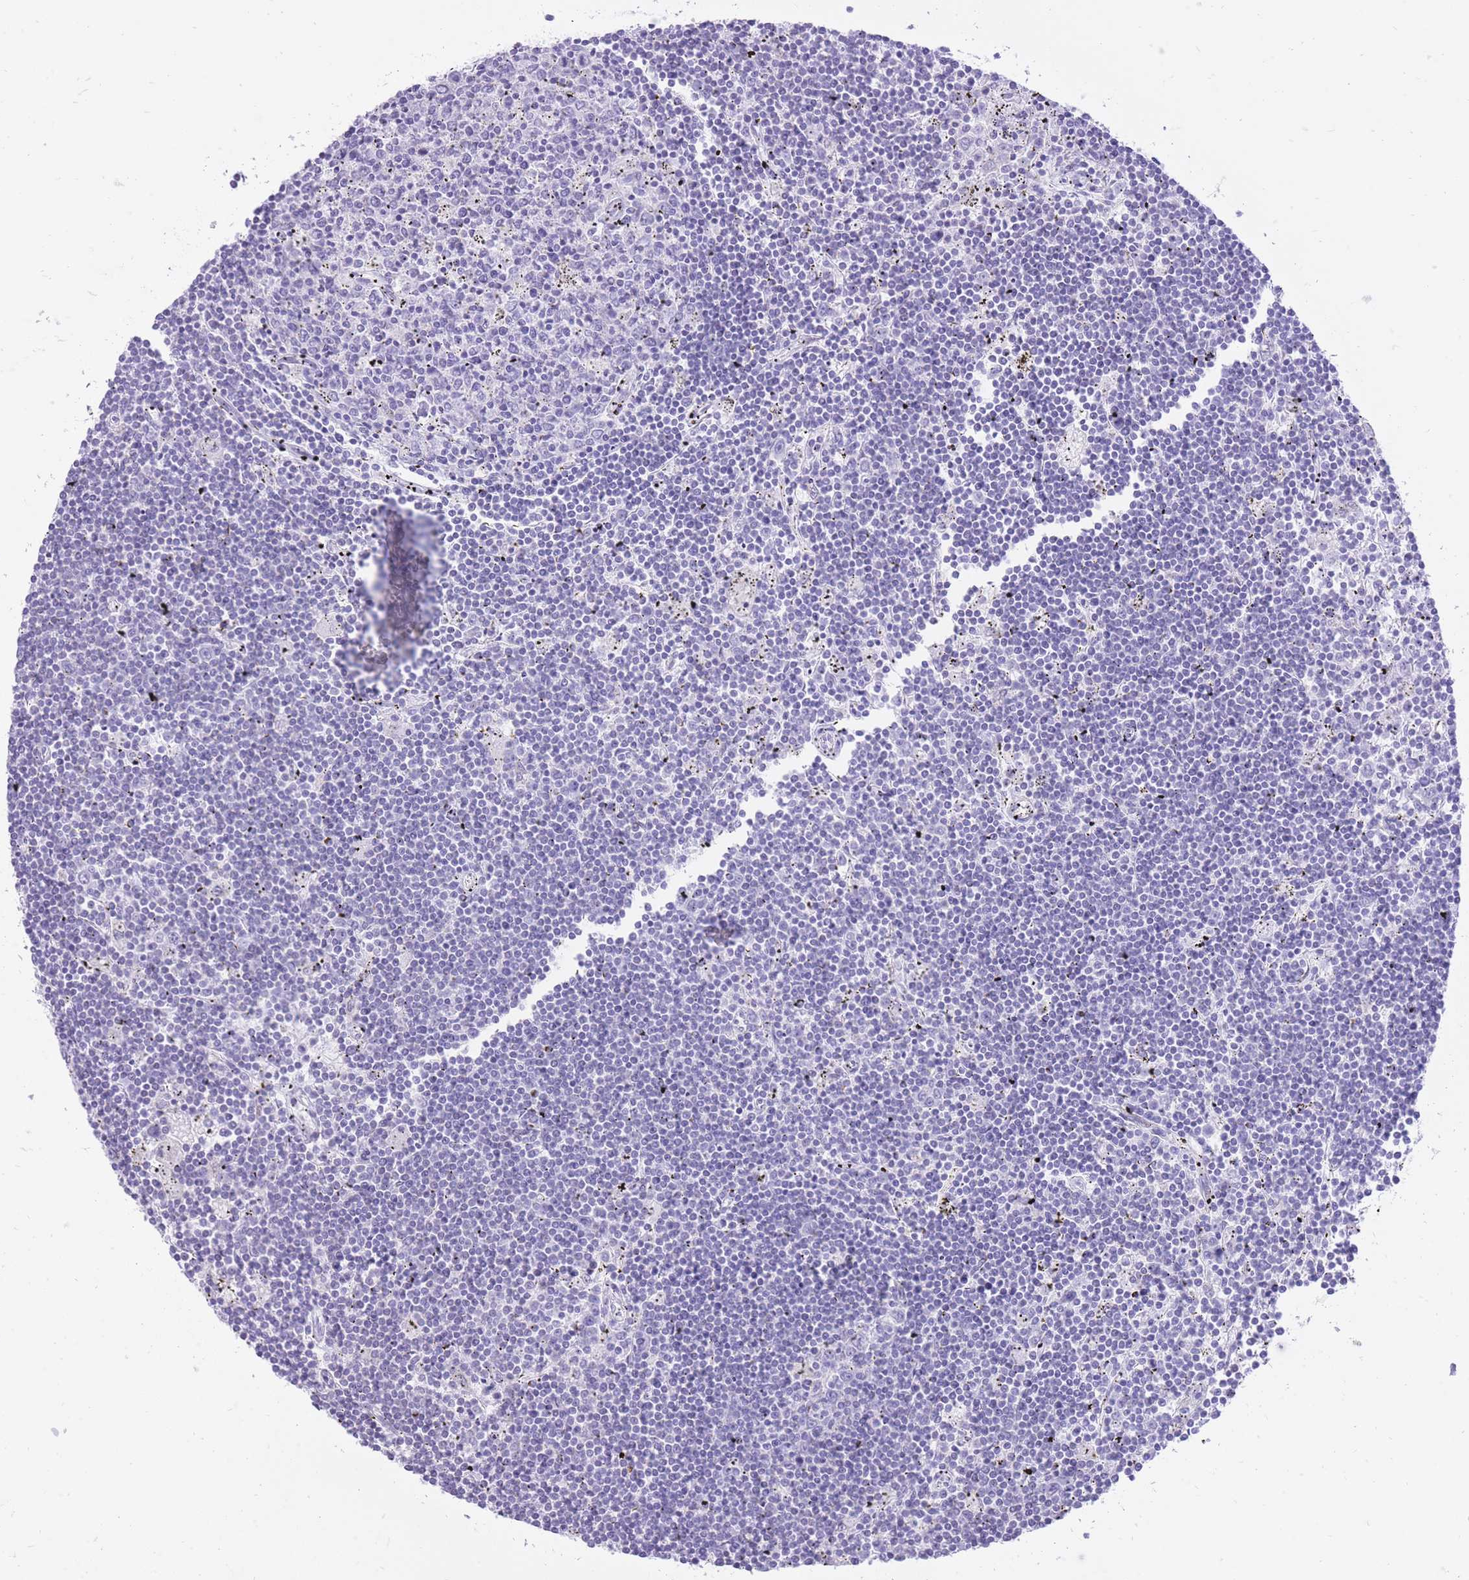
{"staining": {"intensity": "negative", "quantity": "none", "location": "none"}, "tissue": "lymphoma", "cell_type": "Tumor cells", "image_type": "cancer", "snomed": [{"axis": "morphology", "description": "Malignant lymphoma, non-Hodgkin's type, Low grade"}, {"axis": "topography", "description": "Spleen"}], "caption": "IHC of low-grade malignant lymphoma, non-Hodgkin's type reveals no positivity in tumor cells.", "gene": "SLC4A4", "patient": {"sex": "male", "age": 76}}